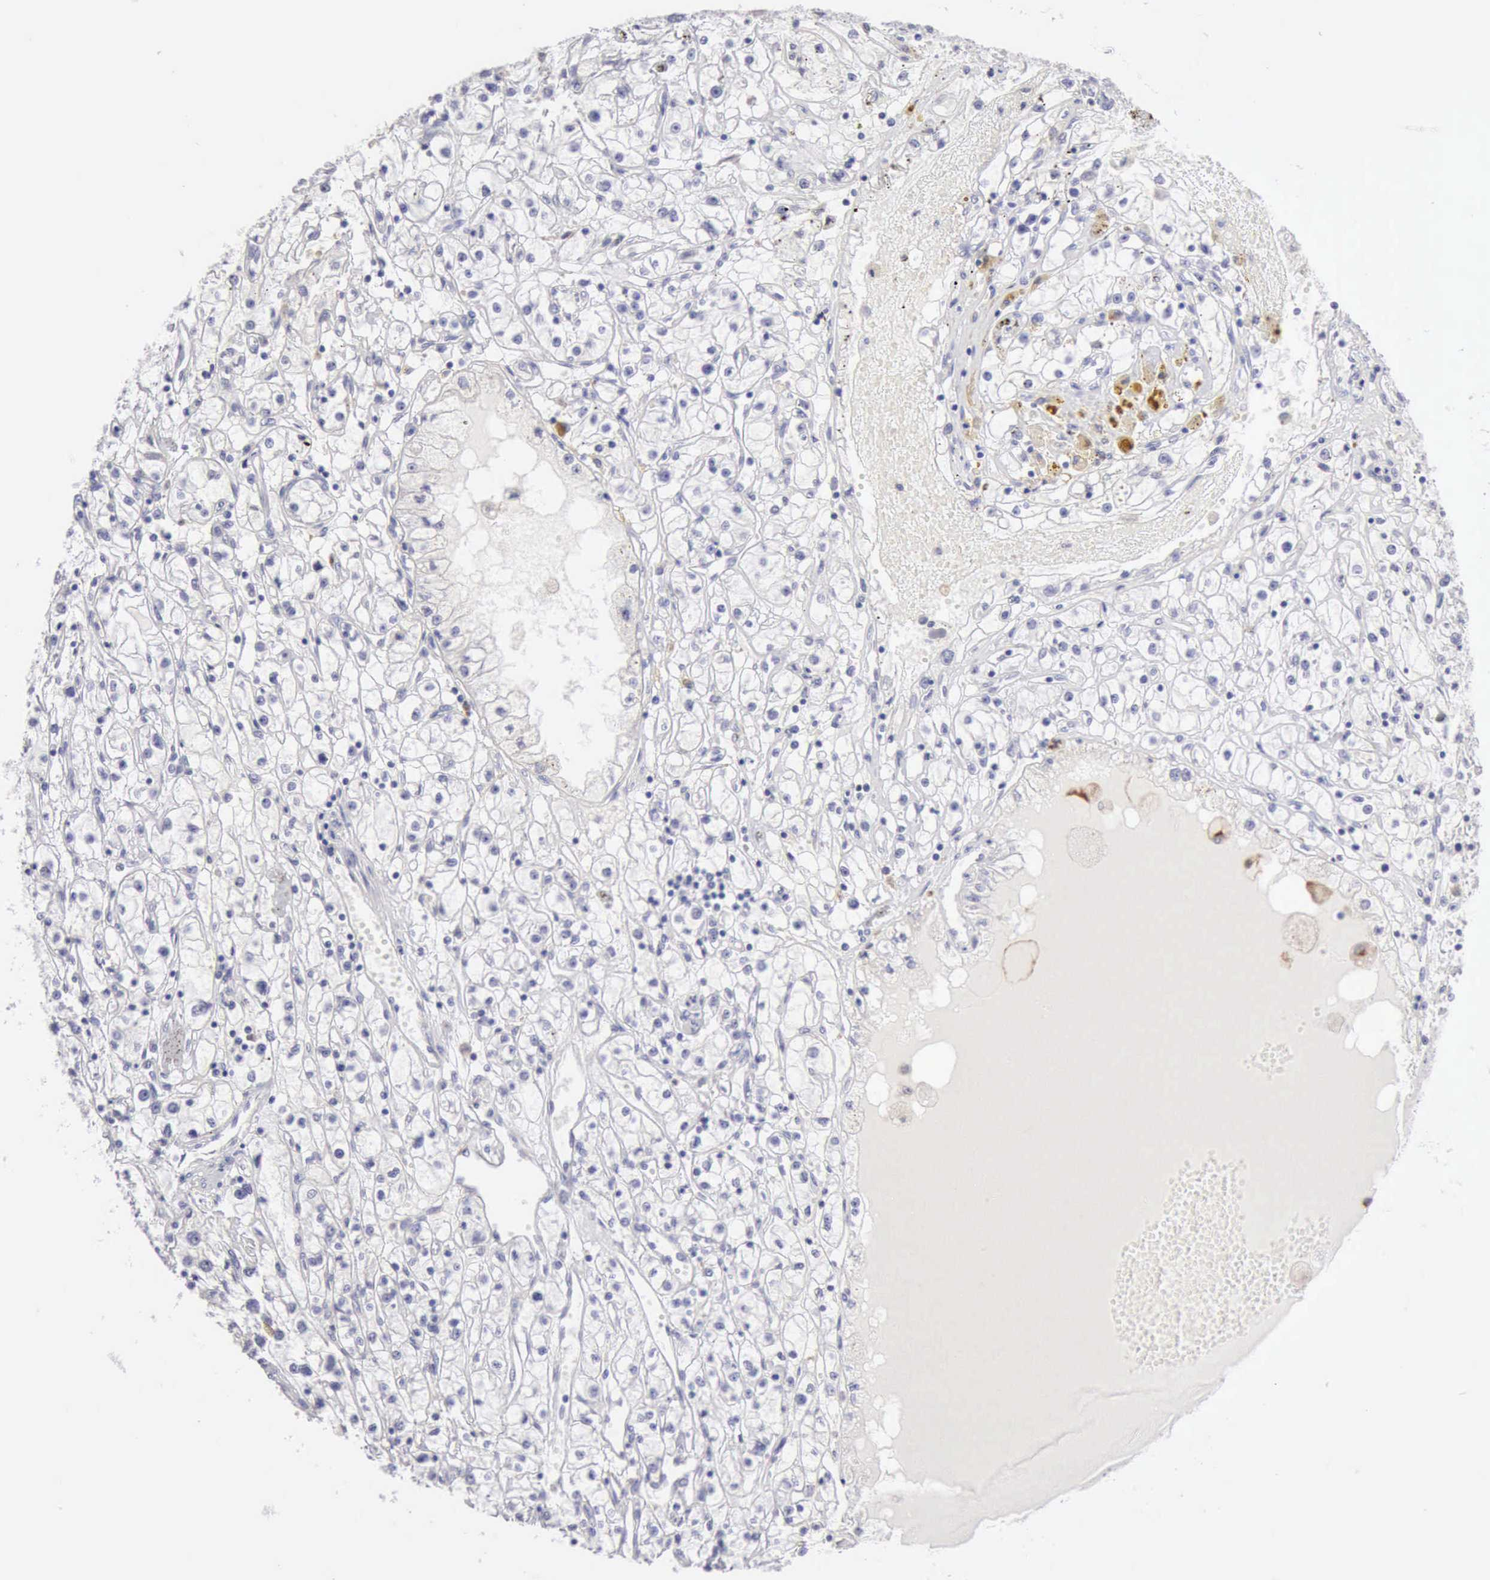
{"staining": {"intensity": "negative", "quantity": "none", "location": "none"}, "tissue": "renal cancer", "cell_type": "Tumor cells", "image_type": "cancer", "snomed": [{"axis": "morphology", "description": "Adenocarcinoma, NOS"}, {"axis": "topography", "description": "Kidney"}], "caption": "This image is of adenocarcinoma (renal) stained with immunohistochemistry (IHC) to label a protein in brown with the nuclei are counter-stained blue. There is no positivity in tumor cells.", "gene": "RNASE1", "patient": {"sex": "male", "age": 56}}